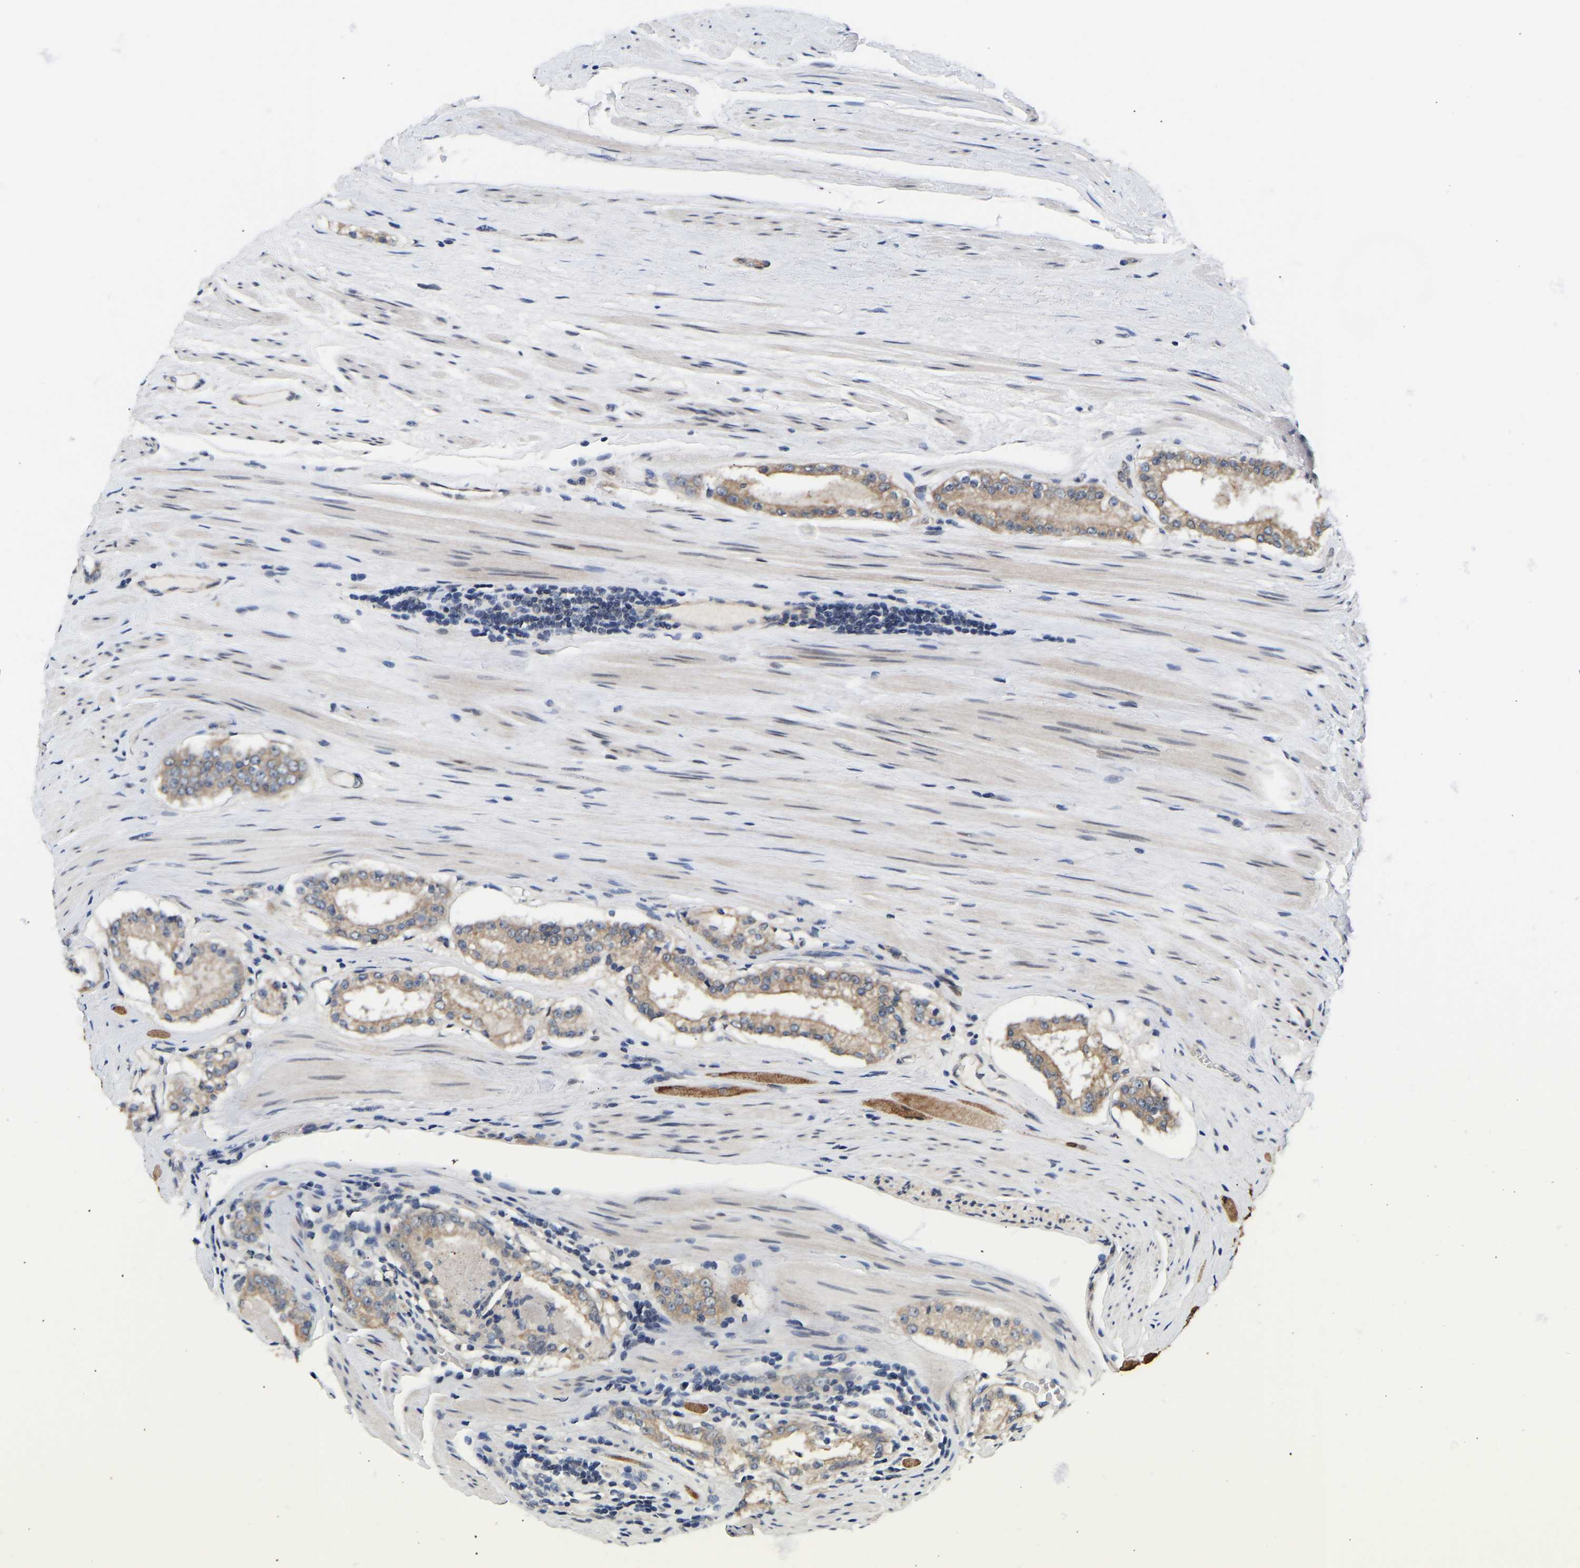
{"staining": {"intensity": "weak", "quantity": ">75%", "location": "cytoplasmic/membranous"}, "tissue": "prostate cancer", "cell_type": "Tumor cells", "image_type": "cancer", "snomed": [{"axis": "morphology", "description": "Adenocarcinoma, Low grade"}, {"axis": "topography", "description": "Prostate"}], "caption": "The immunohistochemical stain labels weak cytoplasmic/membranous staining in tumor cells of prostate cancer (low-grade adenocarcinoma) tissue. (DAB (3,3'-diaminobenzidine) = brown stain, brightfield microscopy at high magnification).", "gene": "METTL16", "patient": {"sex": "male", "age": 70}}